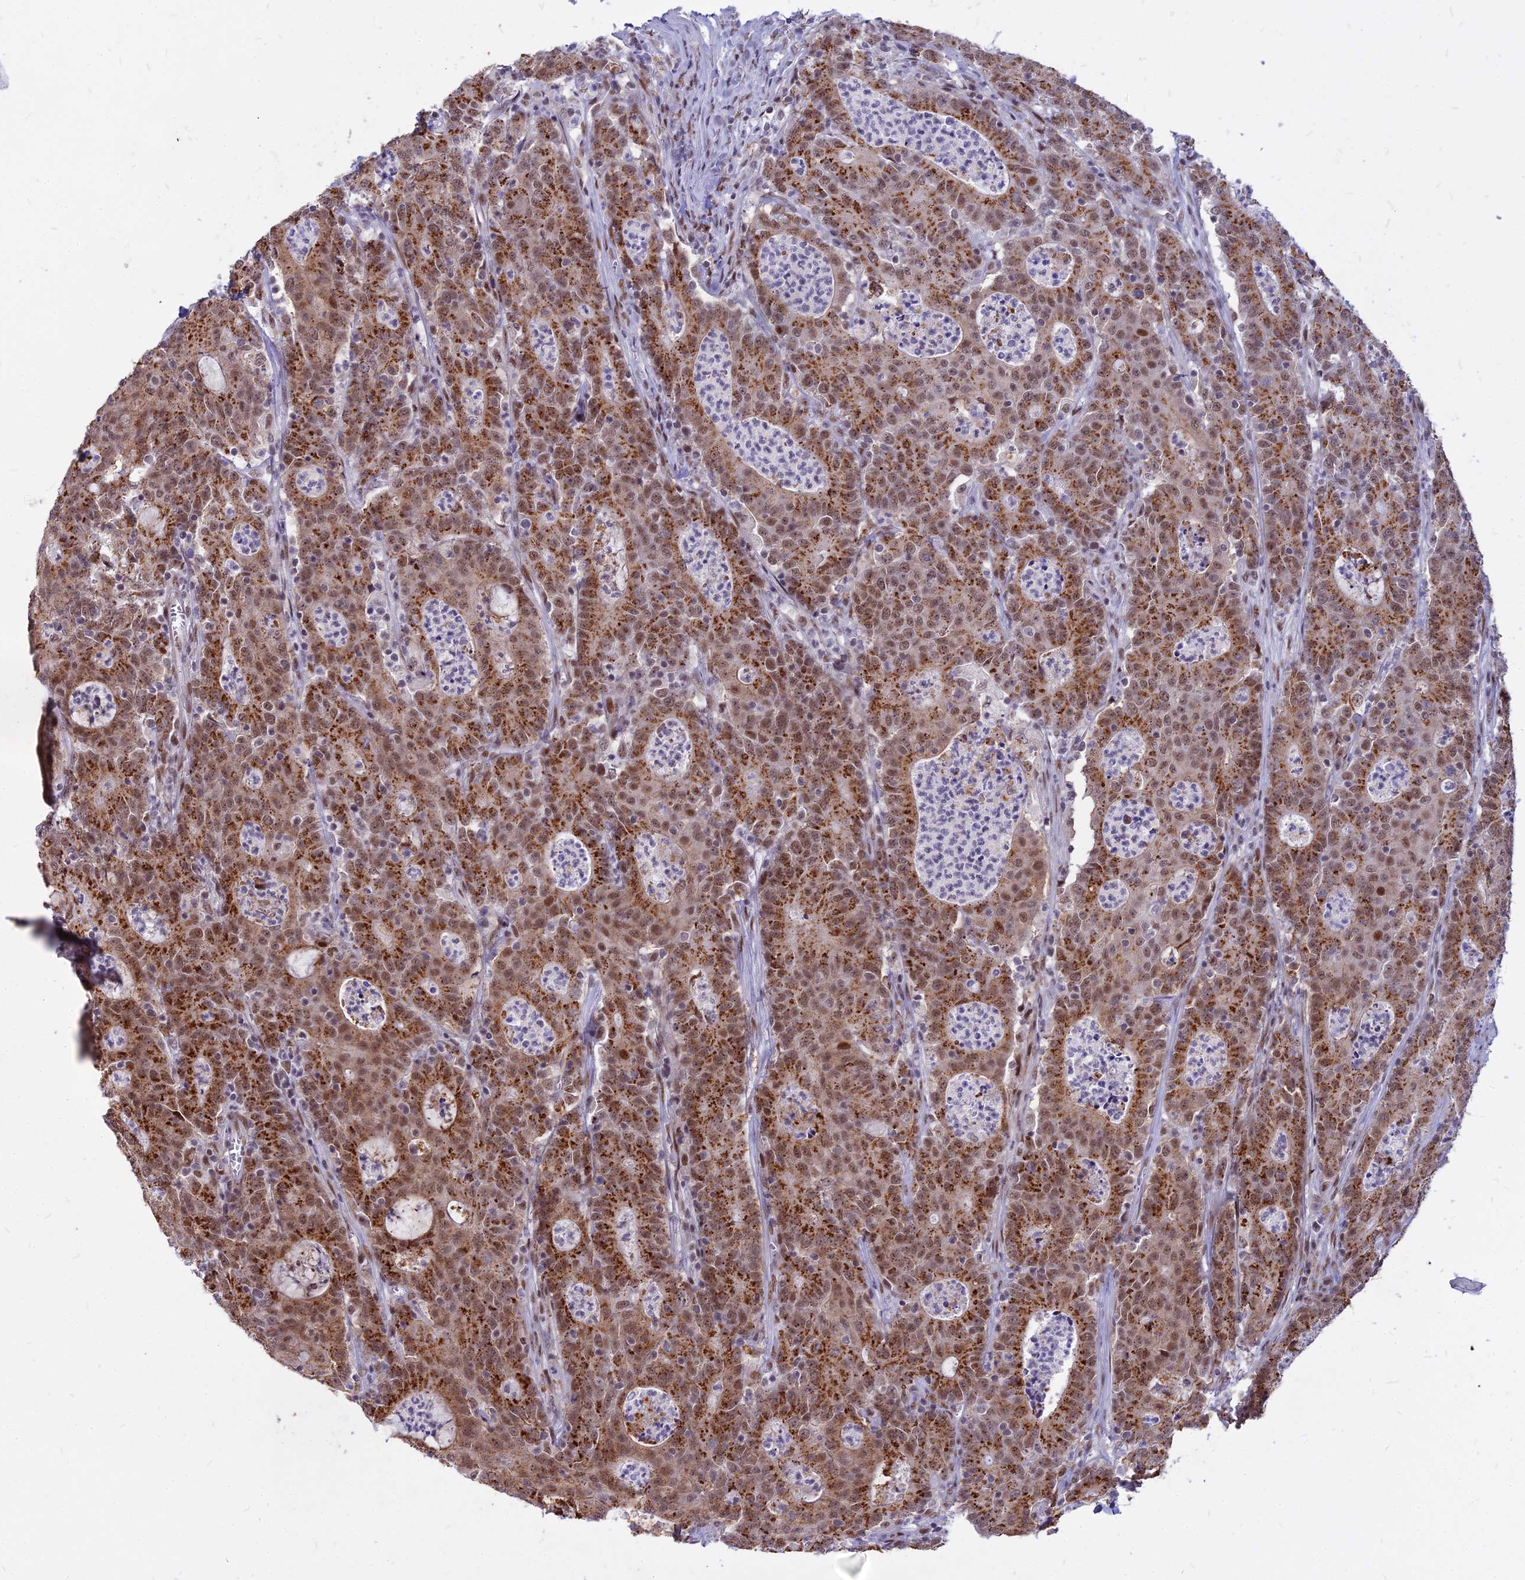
{"staining": {"intensity": "moderate", "quantity": ">75%", "location": "cytoplasmic/membranous,nuclear"}, "tissue": "colorectal cancer", "cell_type": "Tumor cells", "image_type": "cancer", "snomed": [{"axis": "morphology", "description": "Adenocarcinoma, NOS"}, {"axis": "topography", "description": "Colon"}], "caption": "Immunohistochemical staining of adenocarcinoma (colorectal) reveals medium levels of moderate cytoplasmic/membranous and nuclear protein staining in about >75% of tumor cells.", "gene": "ALG10", "patient": {"sex": "male", "age": 83}}